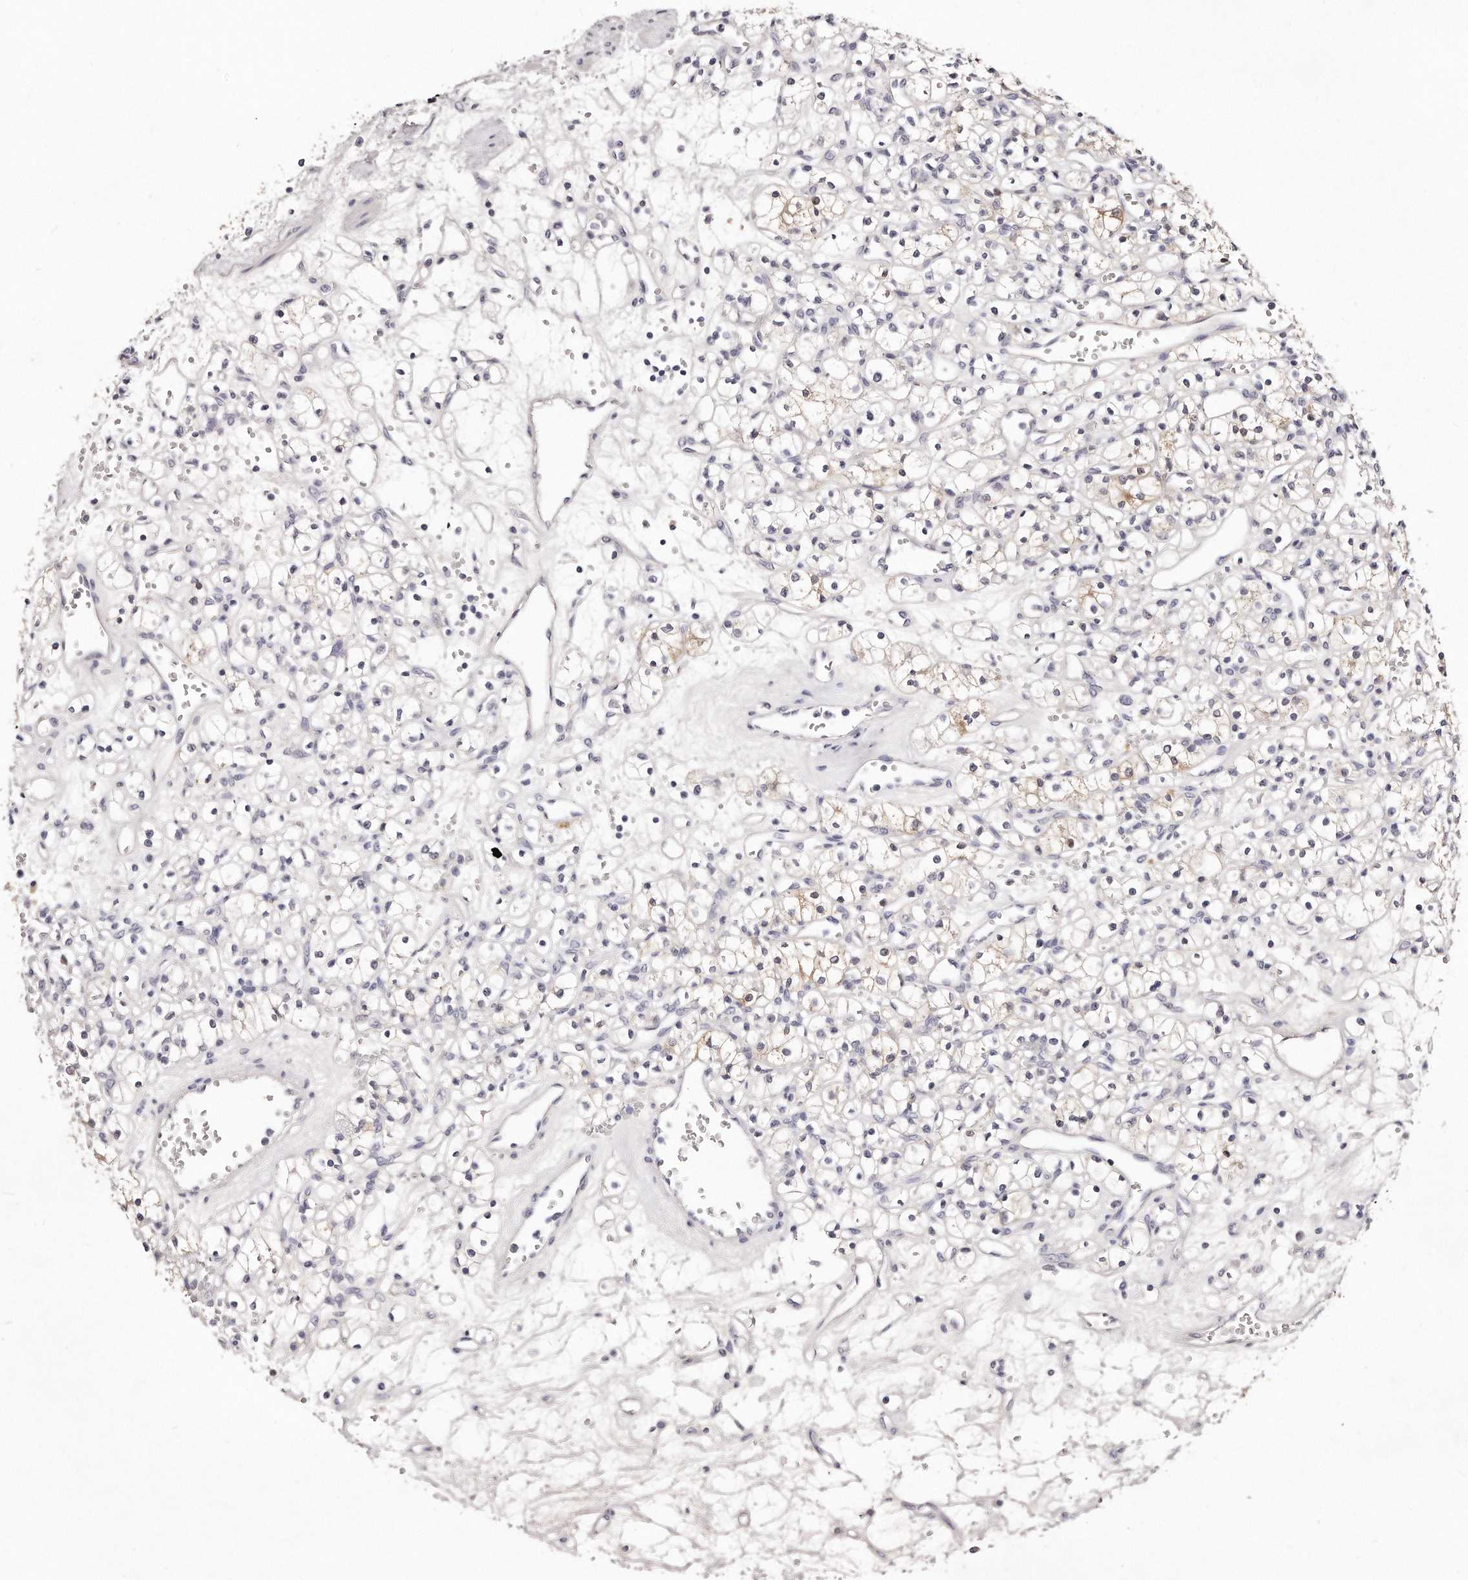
{"staining": {"intensity": "moderate", "quantity": "25%-75%", "location": "cytoplasmic/membranous"}, "tissue": "renal cancer", "cell_type": "Tumor cells", "image_type": "cancer", "snomed": [{"axis": "morphology", "description": "Adenocarcinoma, NOS"}, {"axis": "topography", "description": "Kidney"}], "caption": "DAB (3,3'-diaminobenzidine) immunohistochemical staining of human renal adenocarcinoma demonstrates moderate cytoplasmic/membranous protein positivity in about 25%-75% of tumor cells.", "gene": "GDA", "patient": {"sex": "female", "age": 59}}